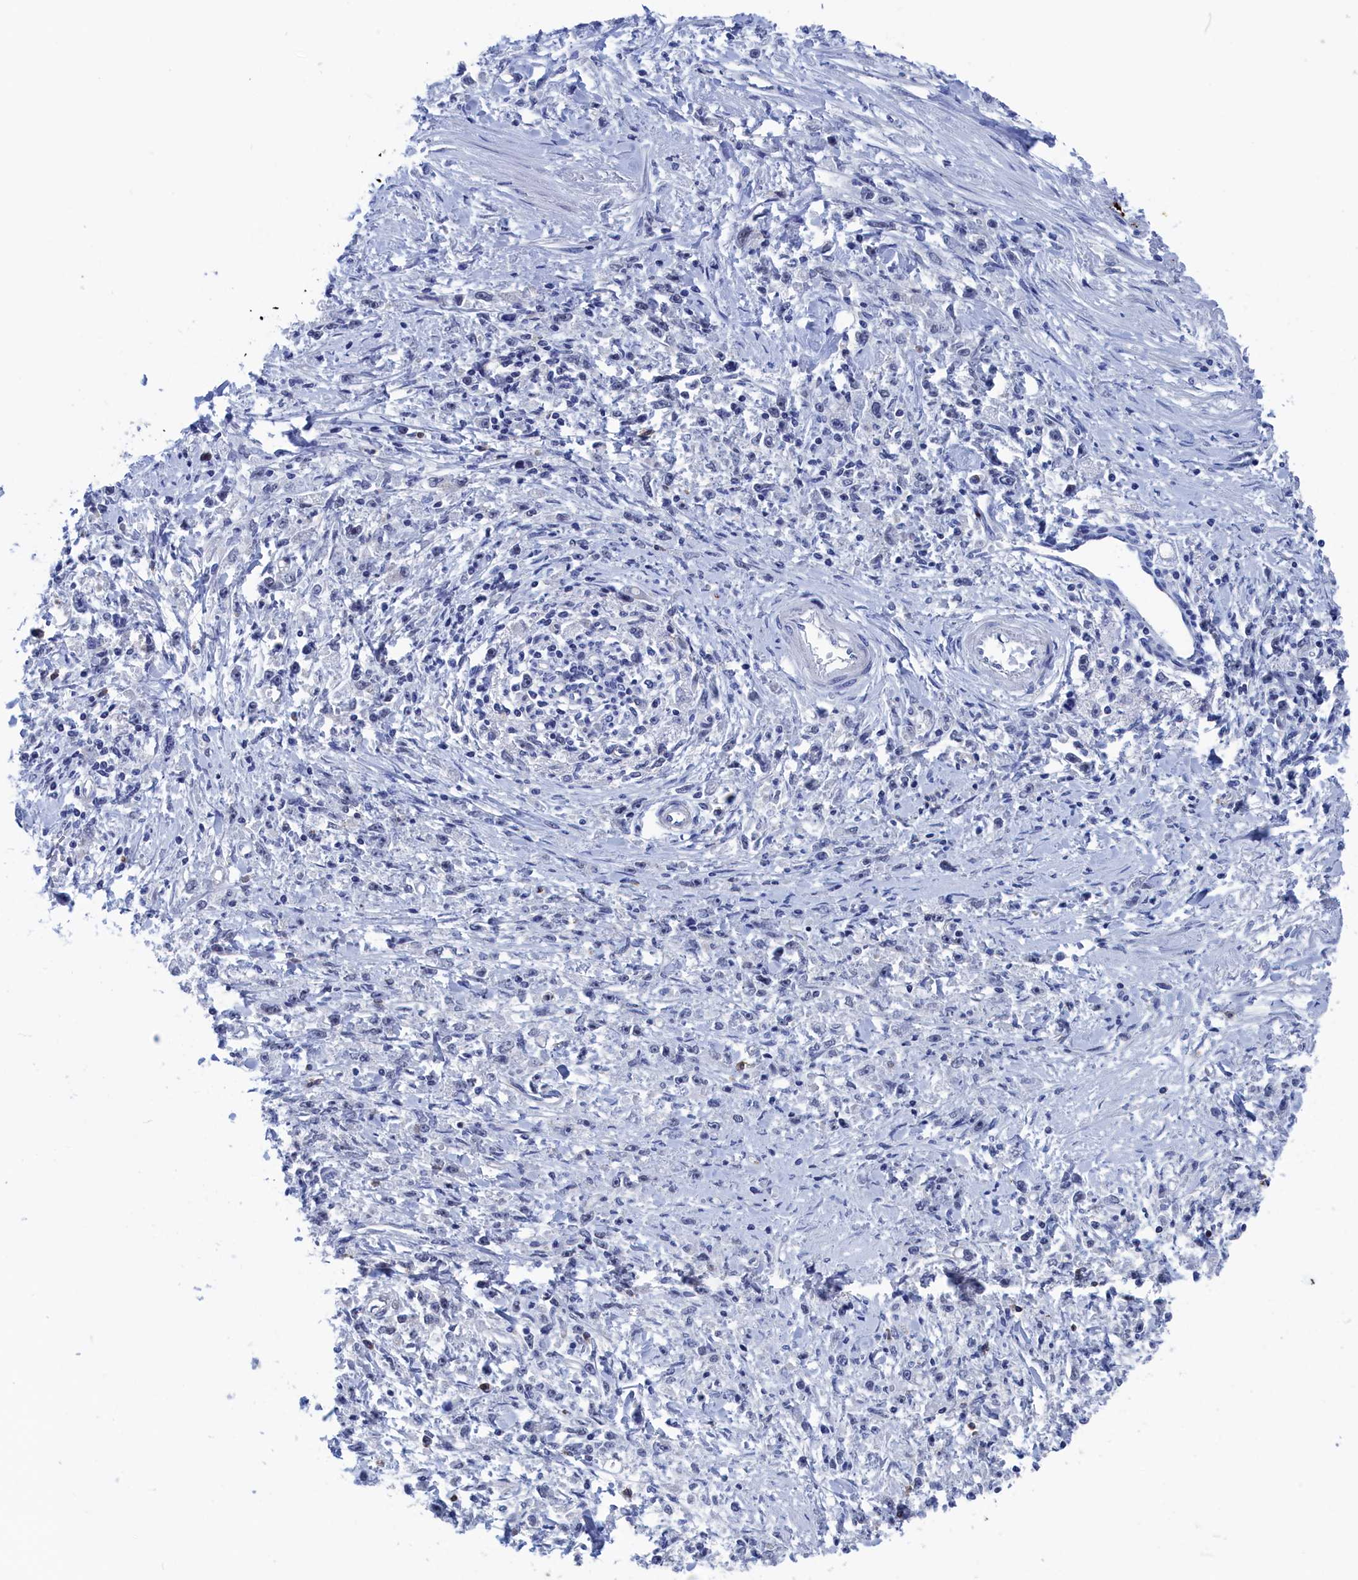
{"staining": {"intensity": "negative", "quantity": "none", "location": "none"}, "tissue": "stomach cancer", "cell_type": "Tumor cells", "image_type": "cancer", "snomed": [{"axis": "morphology", "description": "Adenocarcinoma, NOS"}, {"axis": "topography", "description": "Stomach"}], "caption": "A high-resolution histopathology image shows immunohistochemistry (IHC) staining of adenocarcinoma (stomach), which displays no significant positivity in tumor cells. (Brightfield microscopy of DAB immunohistochemistry at high magnification).", "gene": "MARCHF3", "patient": {"sex": "female", "age": 59}}